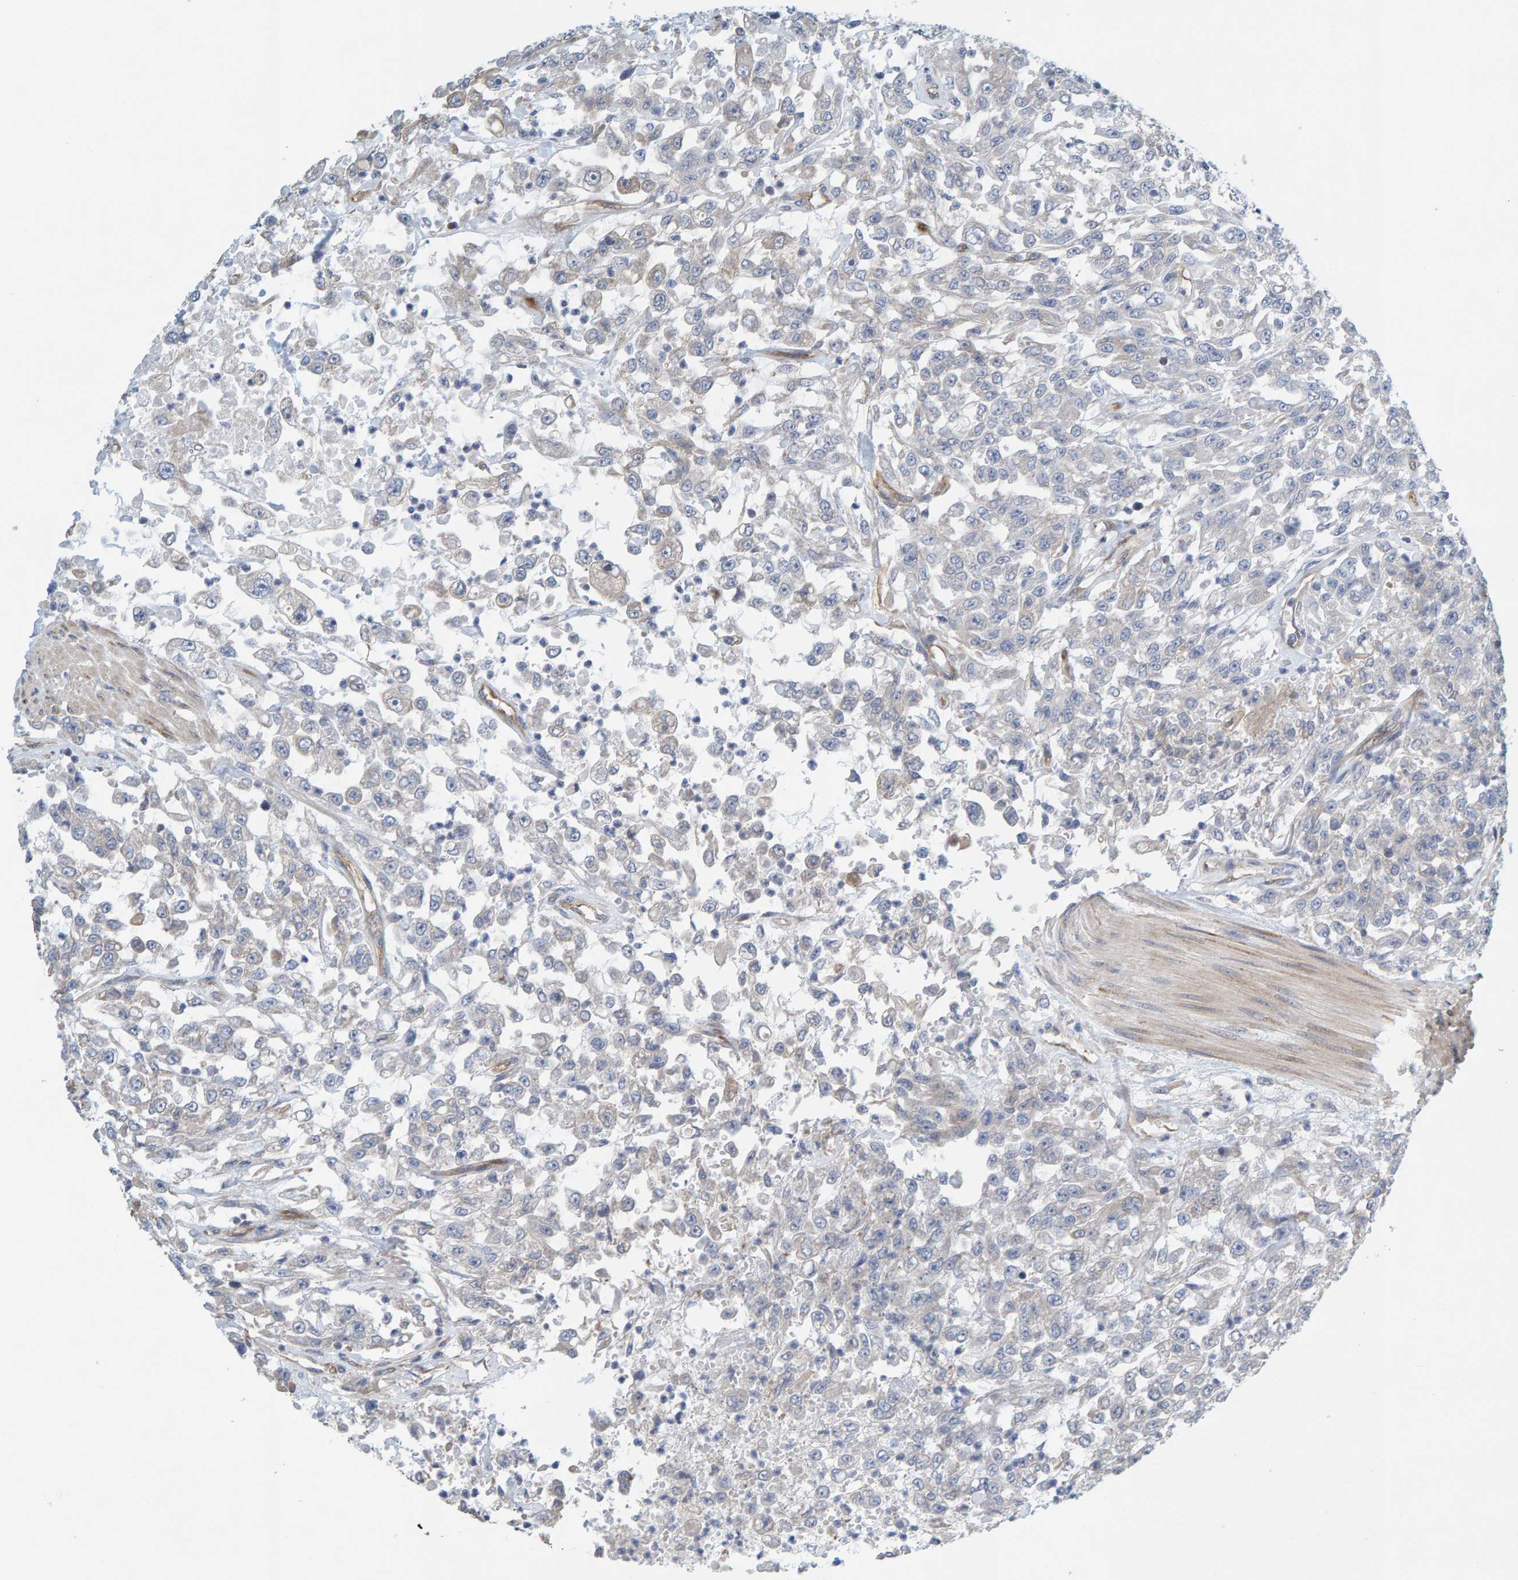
{"staining": {"intensity": "negative", "quantity": "none", "location": "none"}, "tissue": "urothelial cancer", "cell_type": "Tumor cells", "image_type": "cancer", "snomed": [{"axis": "morphology", "description": "Urothelial carcinoma, High grade"}, {"axis": "topography", "description": "Urinary bladder"}], "caption": "Tumor cells are negative for protein expression in human urothelial cancer. (DAB immunohistochemistry (IHC), high magnification).", "gene": "PRKD2", "patient": {"sex": "male", "age": 46}}